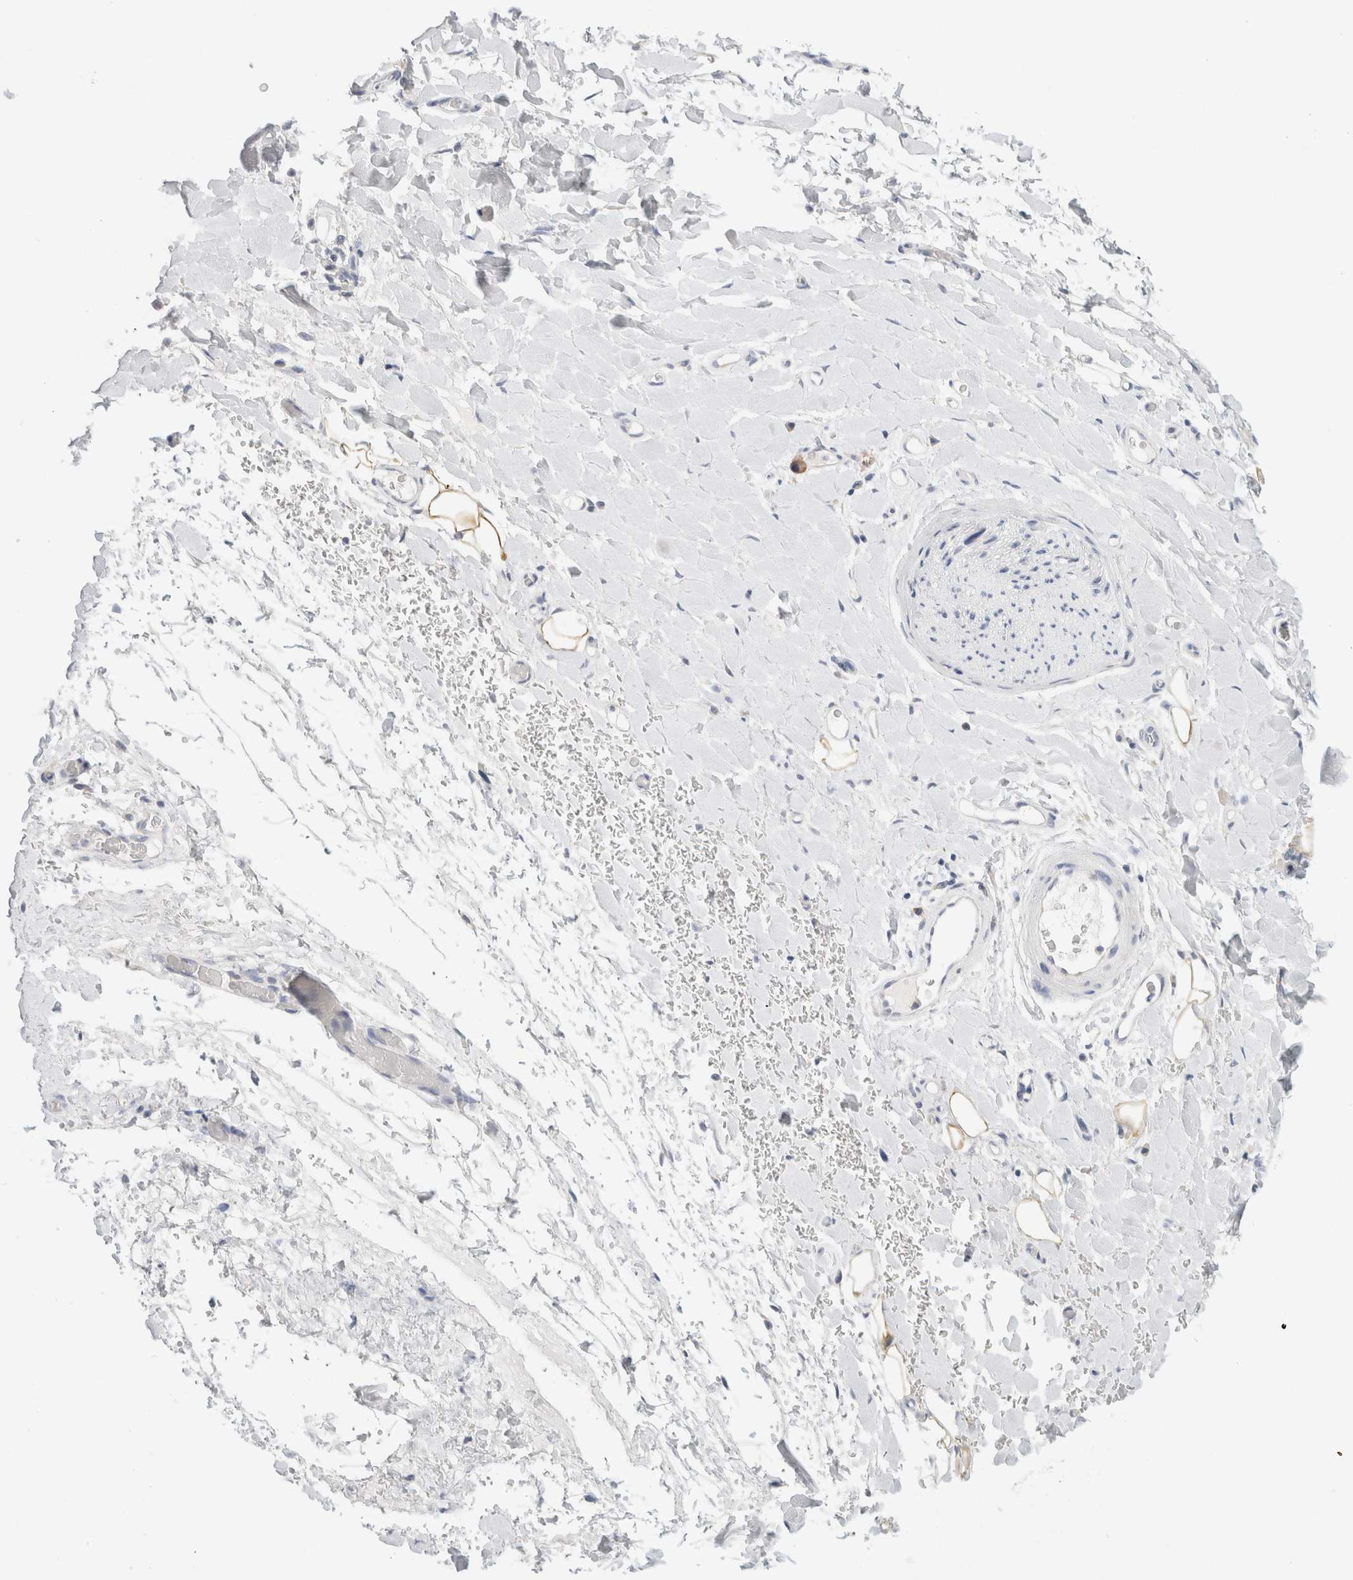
{"staining": {"intensity": "negative", "quantity": "none", "location": "none"}, "tissue": "adipose tissue", "cell_type": "Adipocytes", "image_type": "normal", "snomed": [{"axis": "morphology", "description": "Normal tissue, NOS"}, {"axis": "morphology", "description": "Adenocarcinoma, NOS"}, {"axis": "topography", "description": "Esophagus"}], "caption": "Adipocytes show no significant protein staining in normal adipose tissue. (DAB immunohistochemistry visualized using brightfield microscopy, high magnification).", "gene": "CSK", "patient": {"sex": "male", "age": 62}}